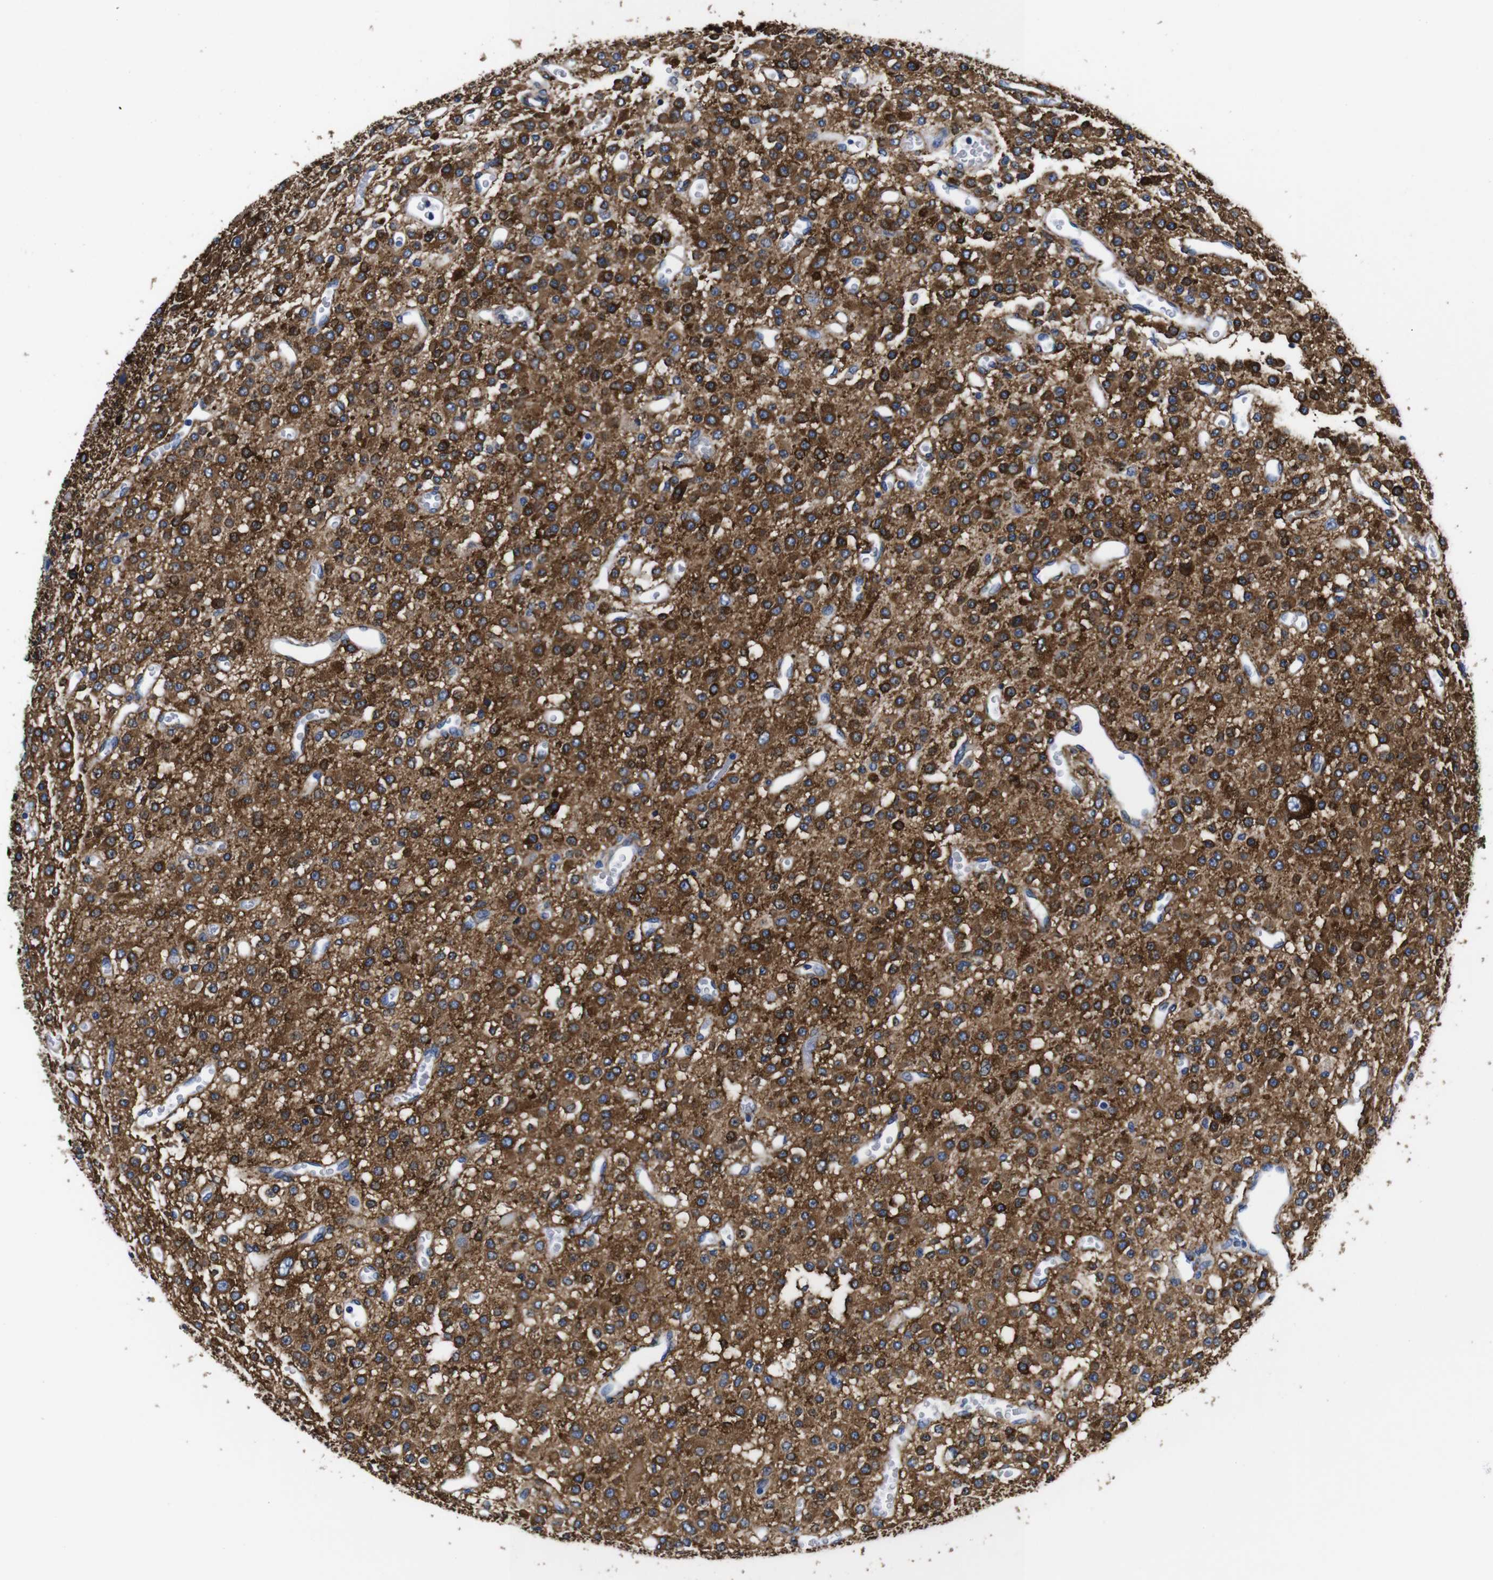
{"staining": {"intensity": "strong", "quantity": ">75%", "location": "cytoplasmic/membranous"}, "tissue": "glioma", "cell_type": "Tumor cells", "image_type": "cancer", "snomed": [{"axis": "morphology", "description": "Glioma, malignant, Low grade"}, {"axis": "topography", "description": "Brain"}], "caption": "Glioma stained with a brown dye reveals strong cytoplasmic/membranous positive positivity in about >75% of tumor cells.", "gene": "LRIG1", "patient": {"sex": "male", "age": 38}}